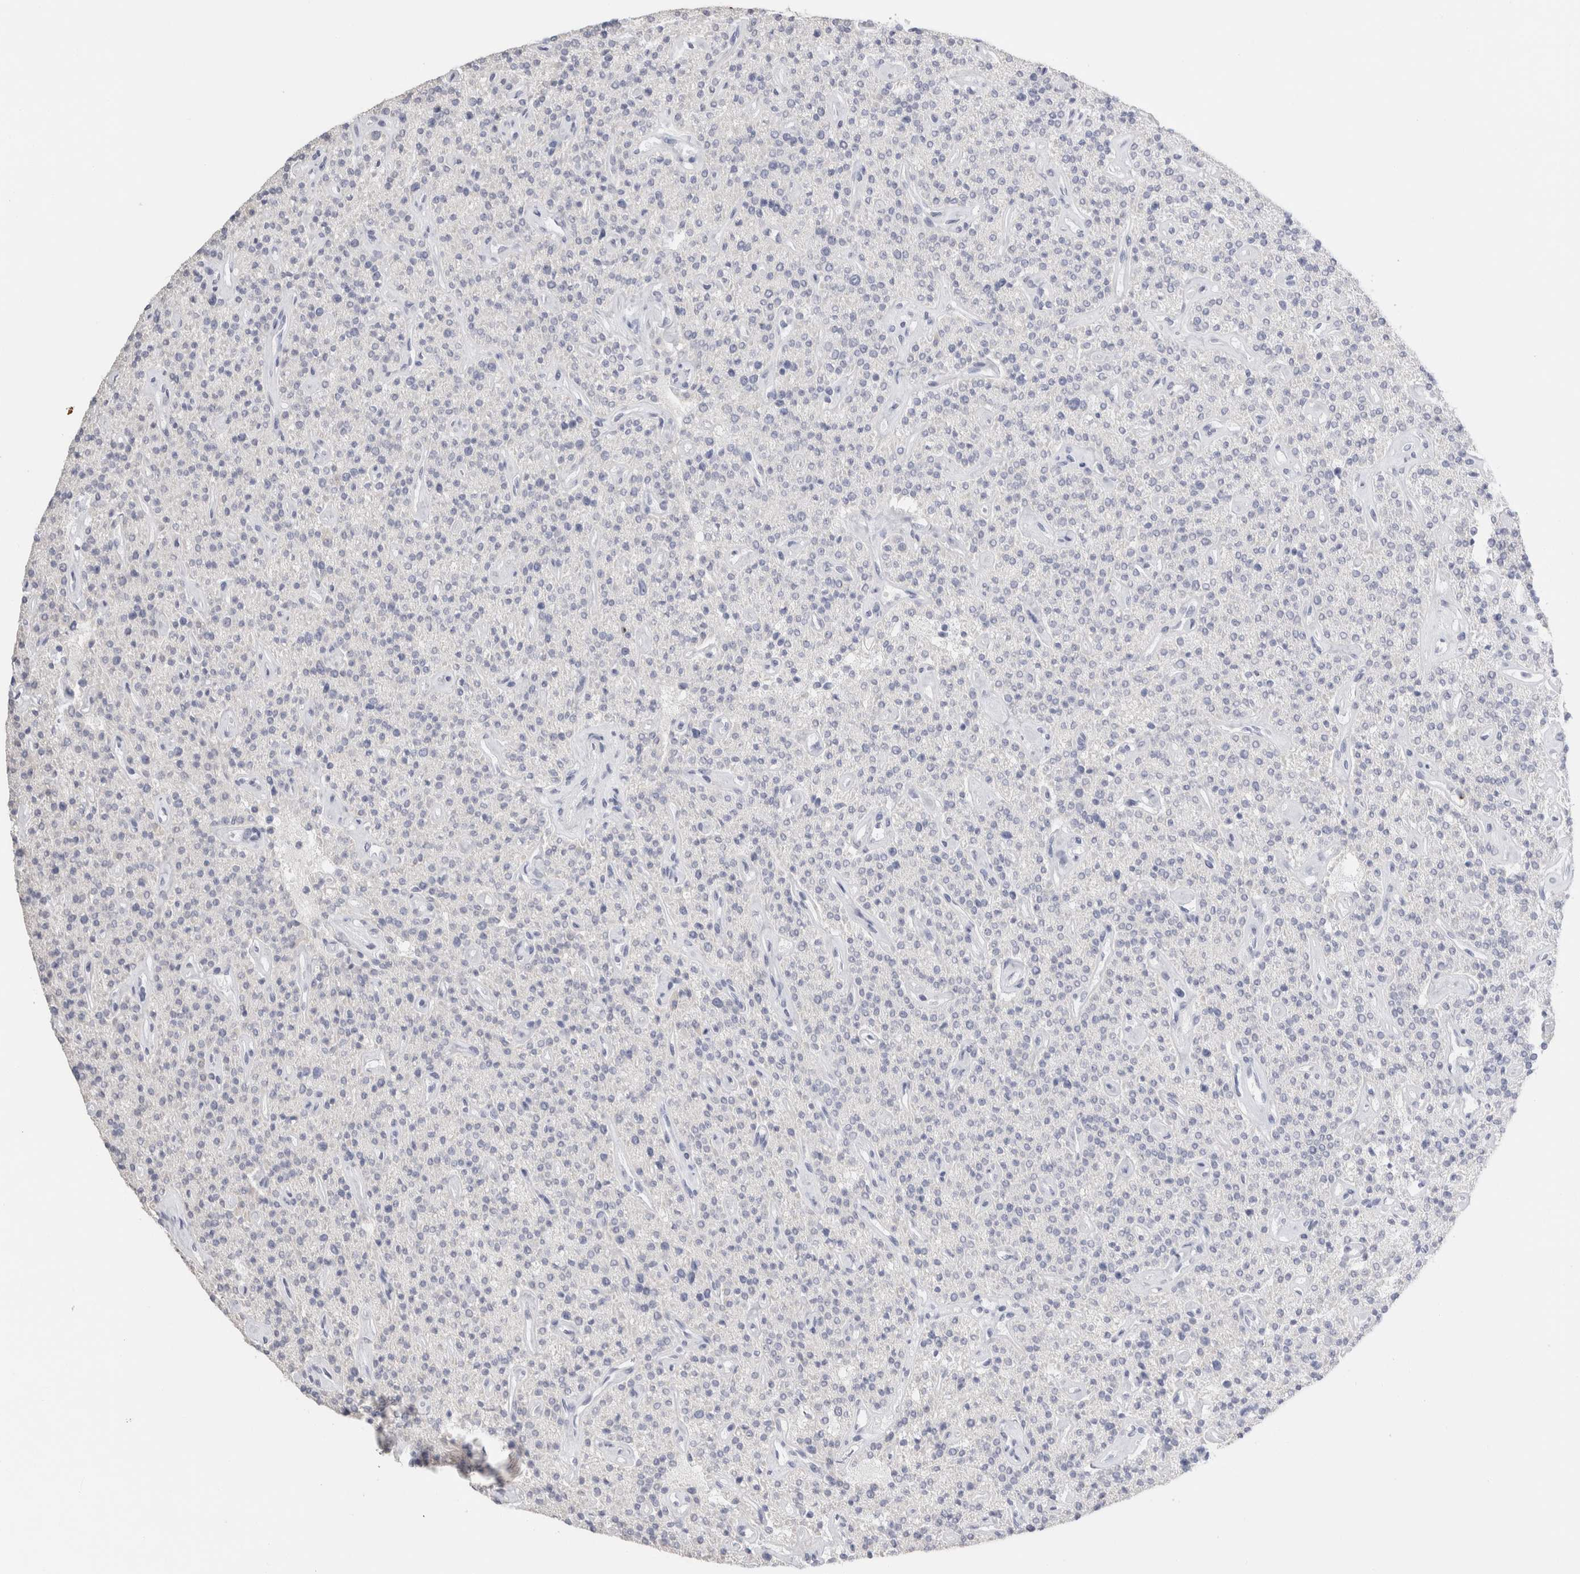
{"staining": {"intensity": "negative", "quantity": "none", "location": "none"}, "tissue": "parathyroid gland", "cell_type": "Glandular cells", "image_type": "normal", "snomed": [{"axis": "morphology", "description": "Normal tissue, NOS"}, {"axis": "topography", "description": "Parathyroid gland"}], "caption": "High power microscopy histopathology image of an immunohistochemistry (IHC) image of normal parathyroid gland, revealing no significant expression in glandular cells. (DAB immunohistochemistry, high magnification).", "gene": "LAMP3", "patient": {"sex": "male", "age": 46}}